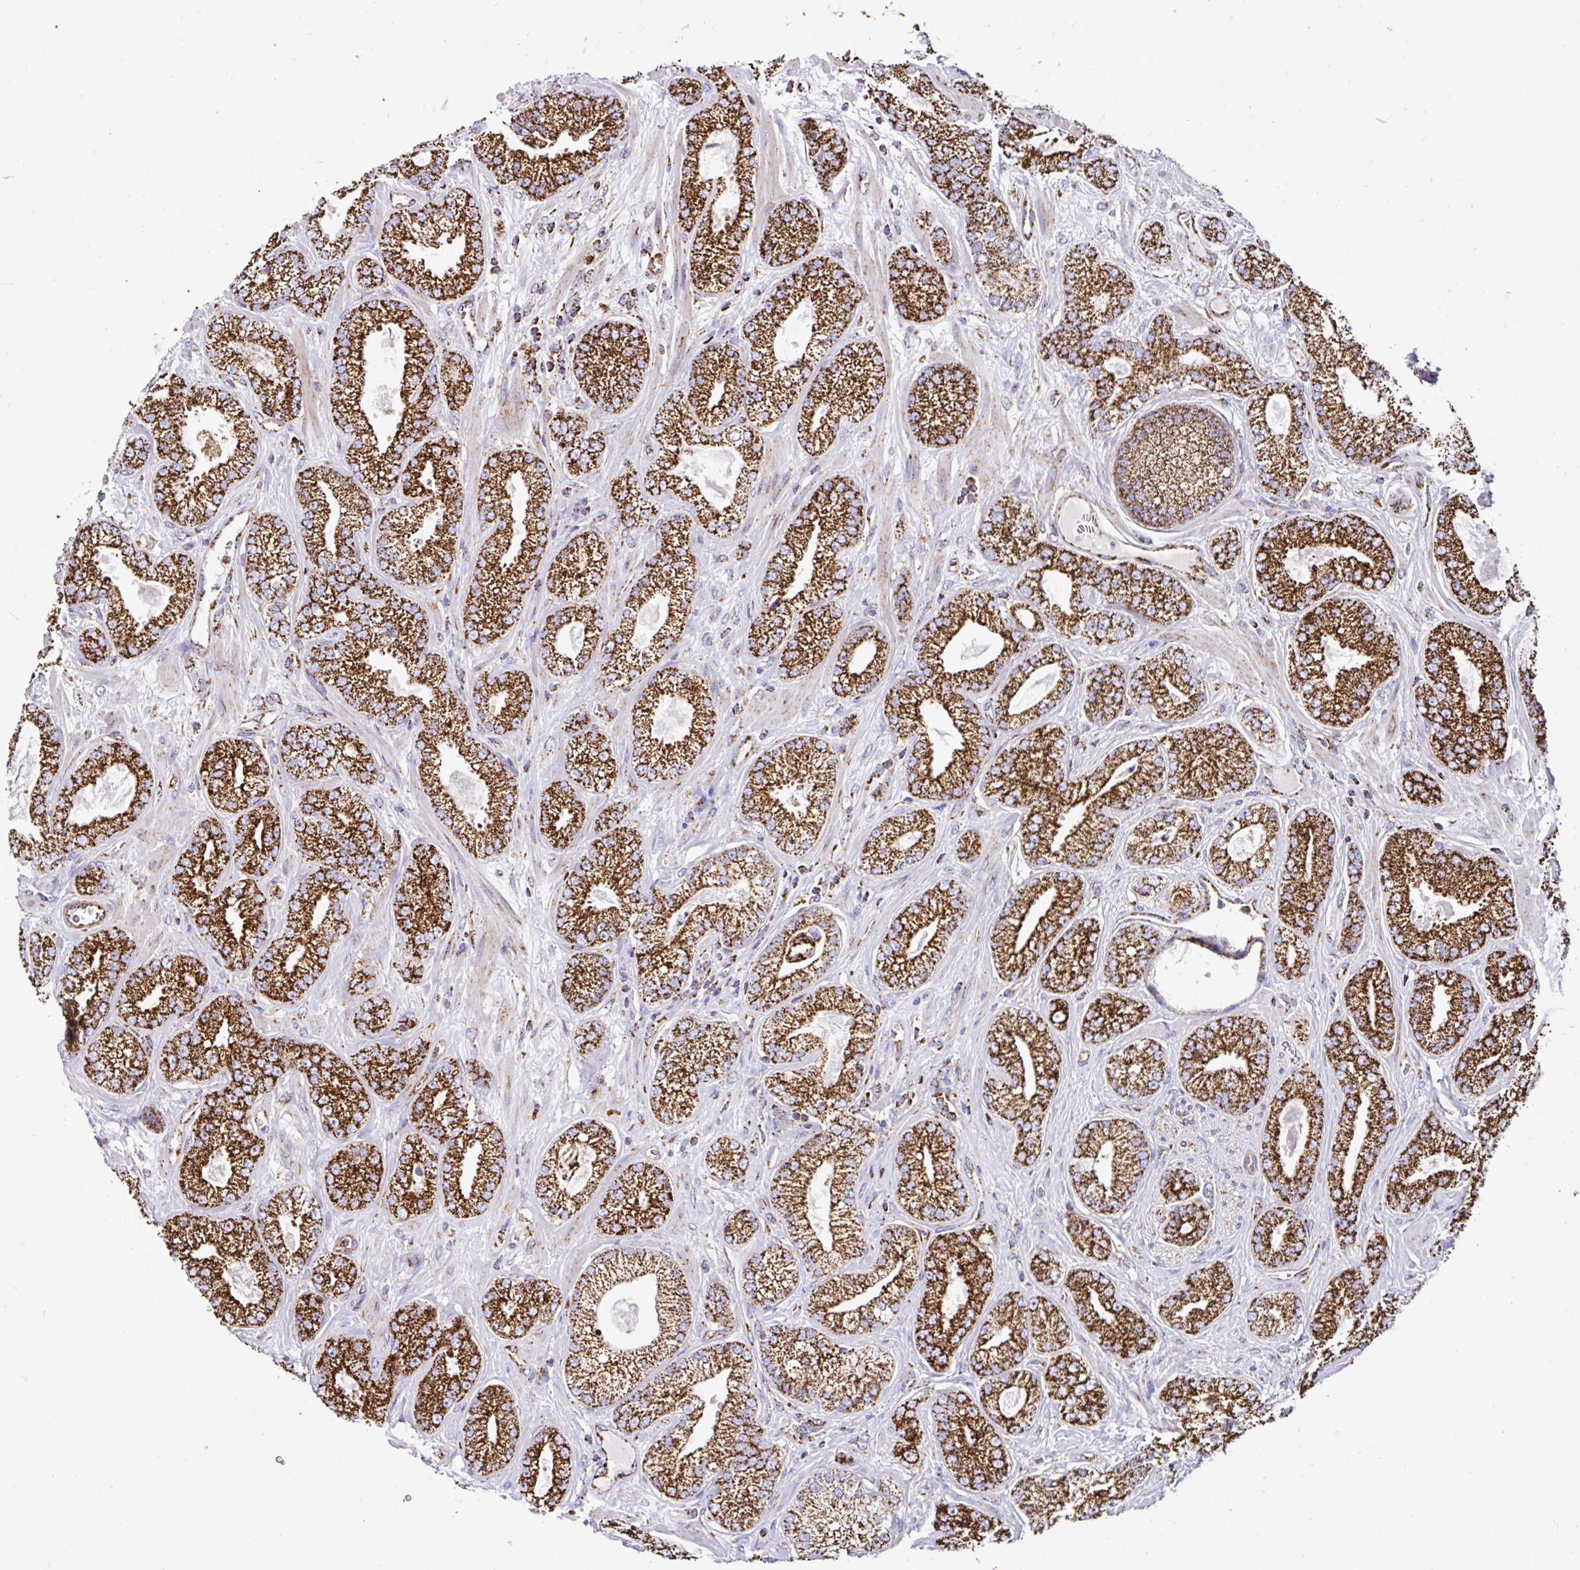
{"staining": {"intensity": "strong", "quantity": ">75%", "location": "cytoplasmic/membranous"}, "tissue": "prostate cancer", "cell_type": "Tumor cells", "image_type": "cancer", "snomed": [{"axis": "morphology", "description": "Adenocarcinoma, High grade"}, {"axis": "topography", "description": "Prostate"}], "caption": "This is a photomicrograph of immunohistochemistry (IHC) staining of prostate cancer (adenocarcinoma (high-grade)), which shows strong expression in the cytoplasmic/membranous of tumor cells.", "gene": "ANKRD33B", "patient": {"sex": "male", "age": 66}}